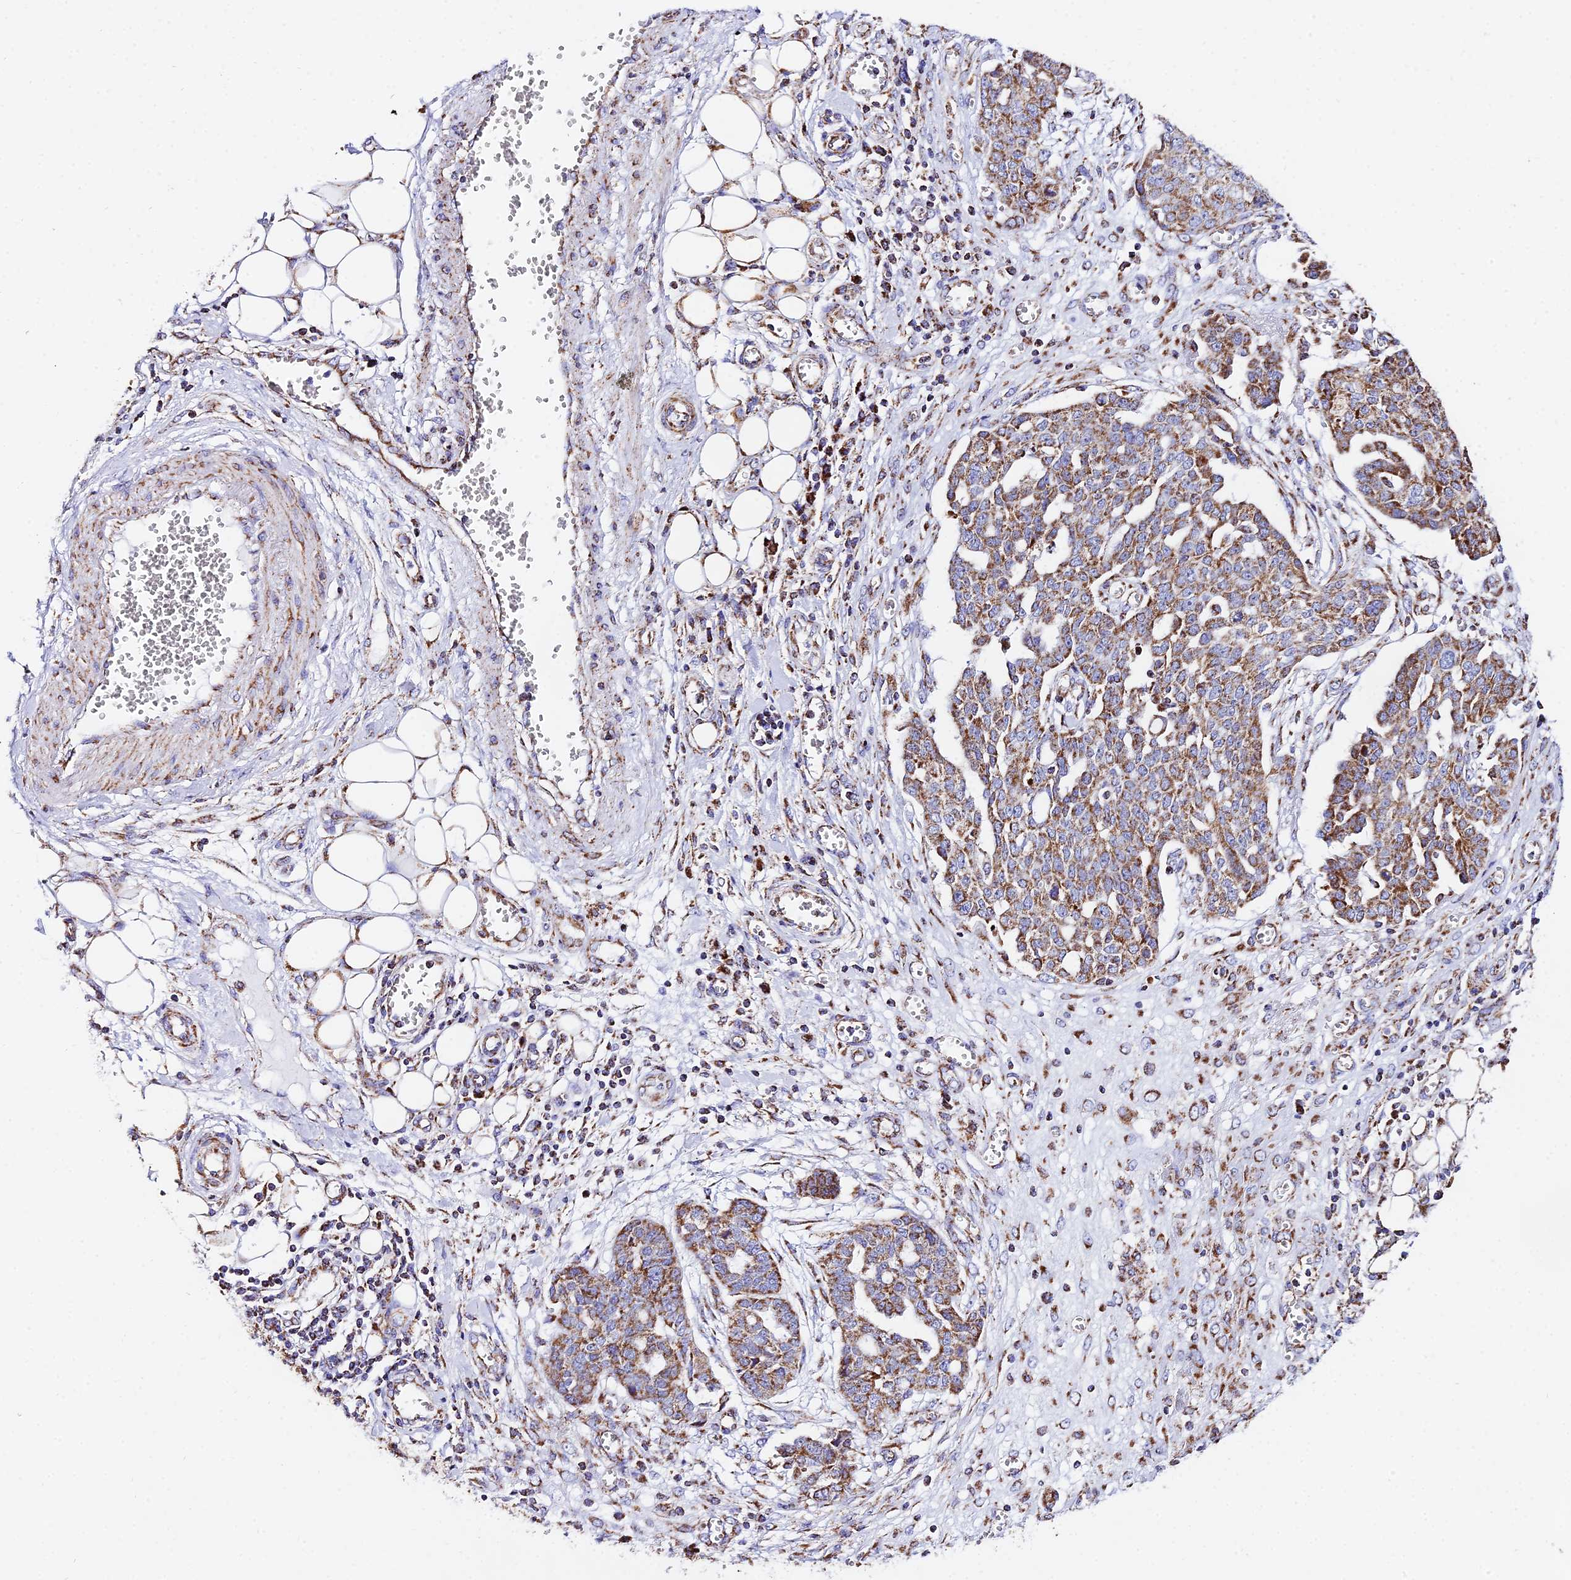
{"staining": {"intensity": "moderate", "quantity": ">75%", "location": "cytoplasmic/membranous"}, "tissue": "ovarian cancer", "cell_type": "Tumor cells", "image_type": "cancer", "snomed": [{"axis": "morphology", "description": "Cystadenocarcinoma, serous, NOS"}, {"axis": "topography", "description": "Soft tissue"}, {"axis": "topography", "description": "Ovary"}], "caption": "Immunohistochemistry micrograph of neoplastic tissue: serous cystadenocarcinoma (ovarian) stained using IHC demonstrates medium levels of moderate protein expression localized specifically in the cytoplasmic/membranous of tumor cells, appearing as a cytoplasmic/membranous brown color.", "gene": "ATP5PD", "patient": {"sex": "female", "age": 57}}